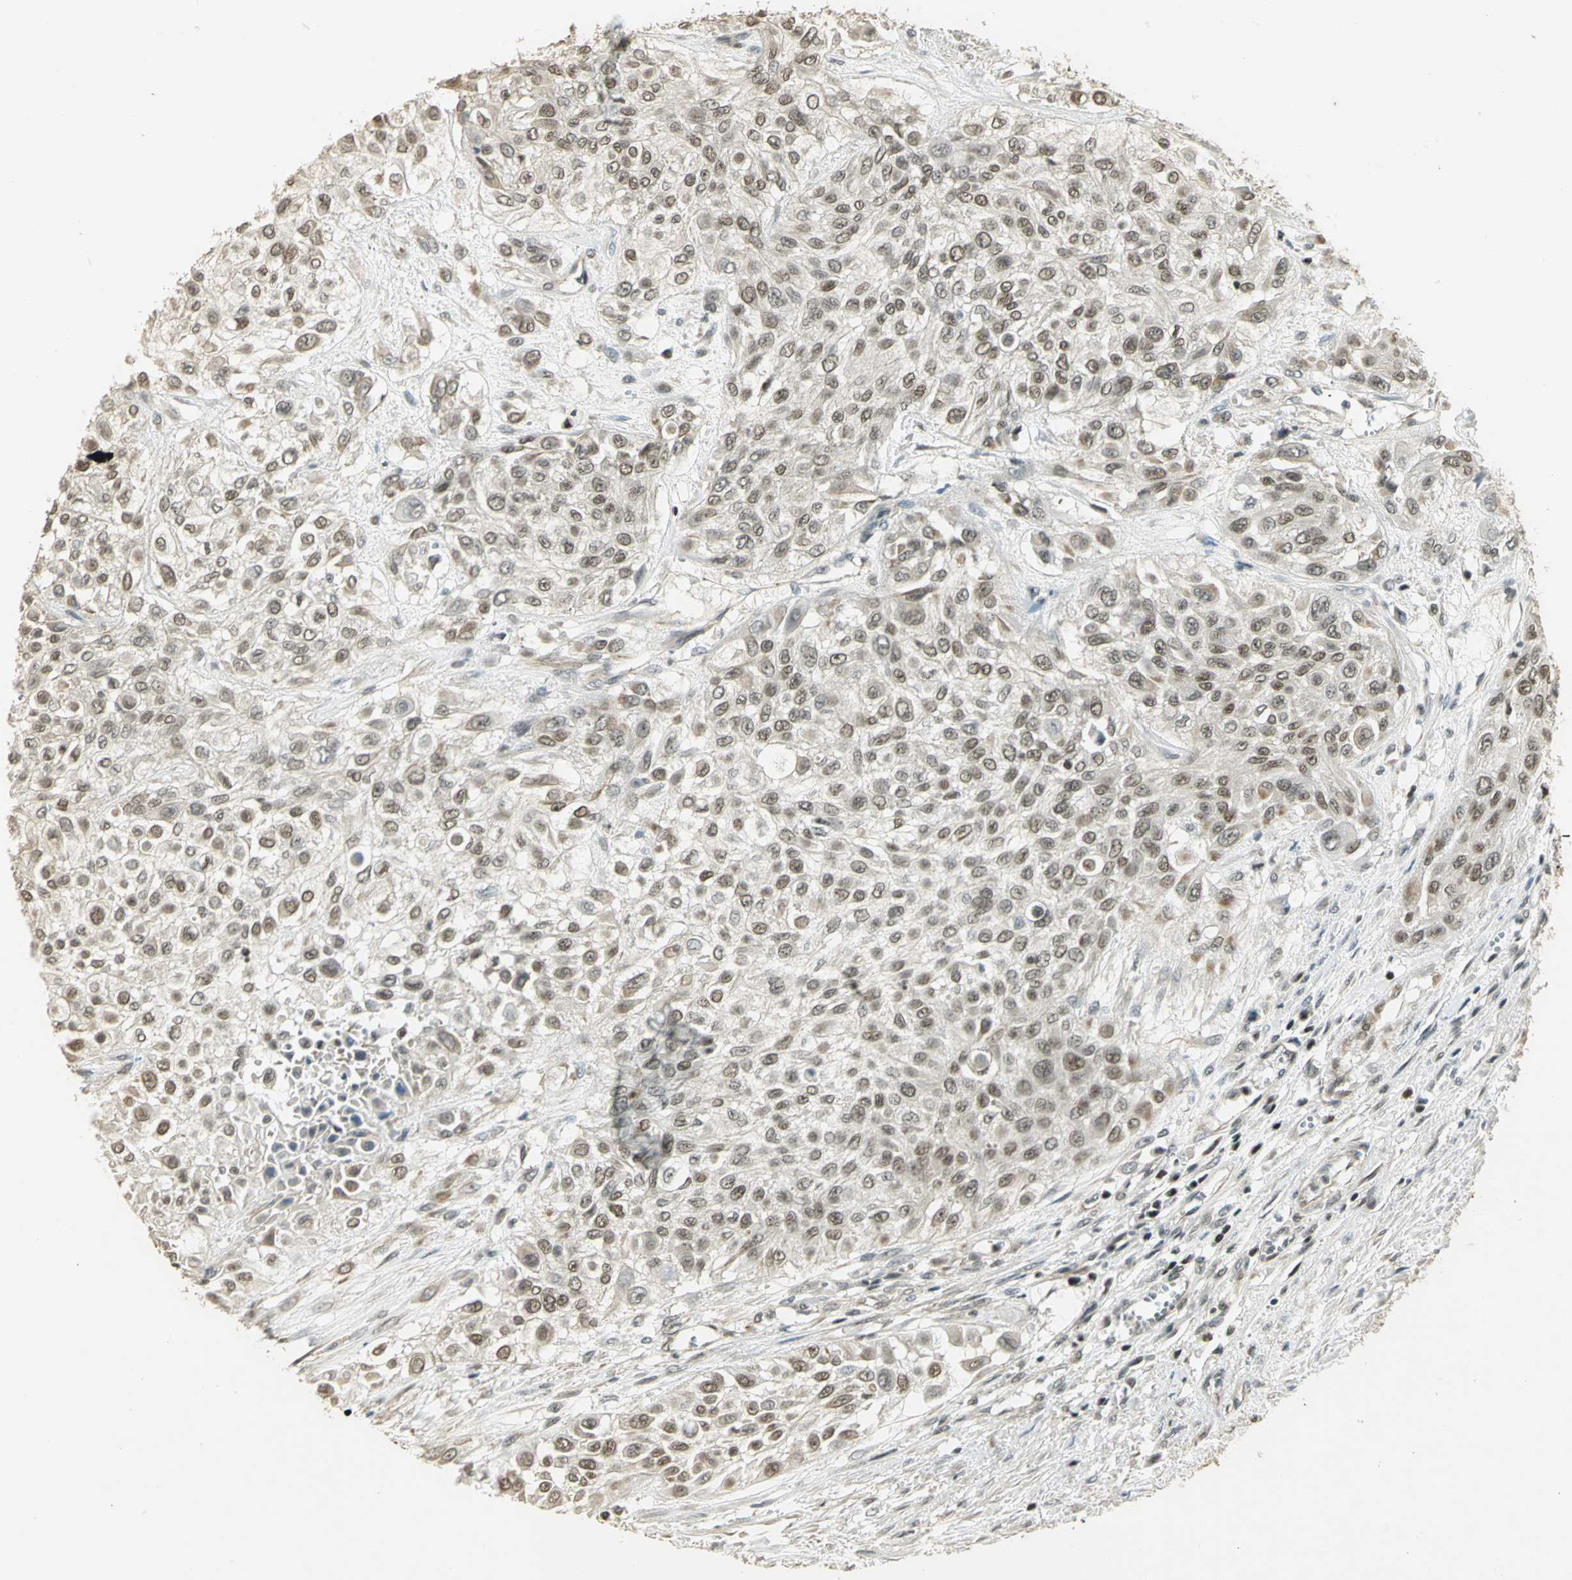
{"staining": {"intensity": "moderate", "quantity": ">75%", "location": "nuclear"}, "tissue": "urothelial cancer", "cell_type": "Tumor cells", "image_type": "cancer", "snomed": [{"axis": "morphology", "description": "Urothelial carcinoma, High grade"}, {"axis": "topography", "description": "Urinary bladder"}], "caption": "About >75% of tumor cells in human urothelial cancer exhibit moderate nuclear protein expression as visualized by brown immunohistochemical staining.", "gene": "ELF1", "patient": {"sex": "male", "age": 57}}